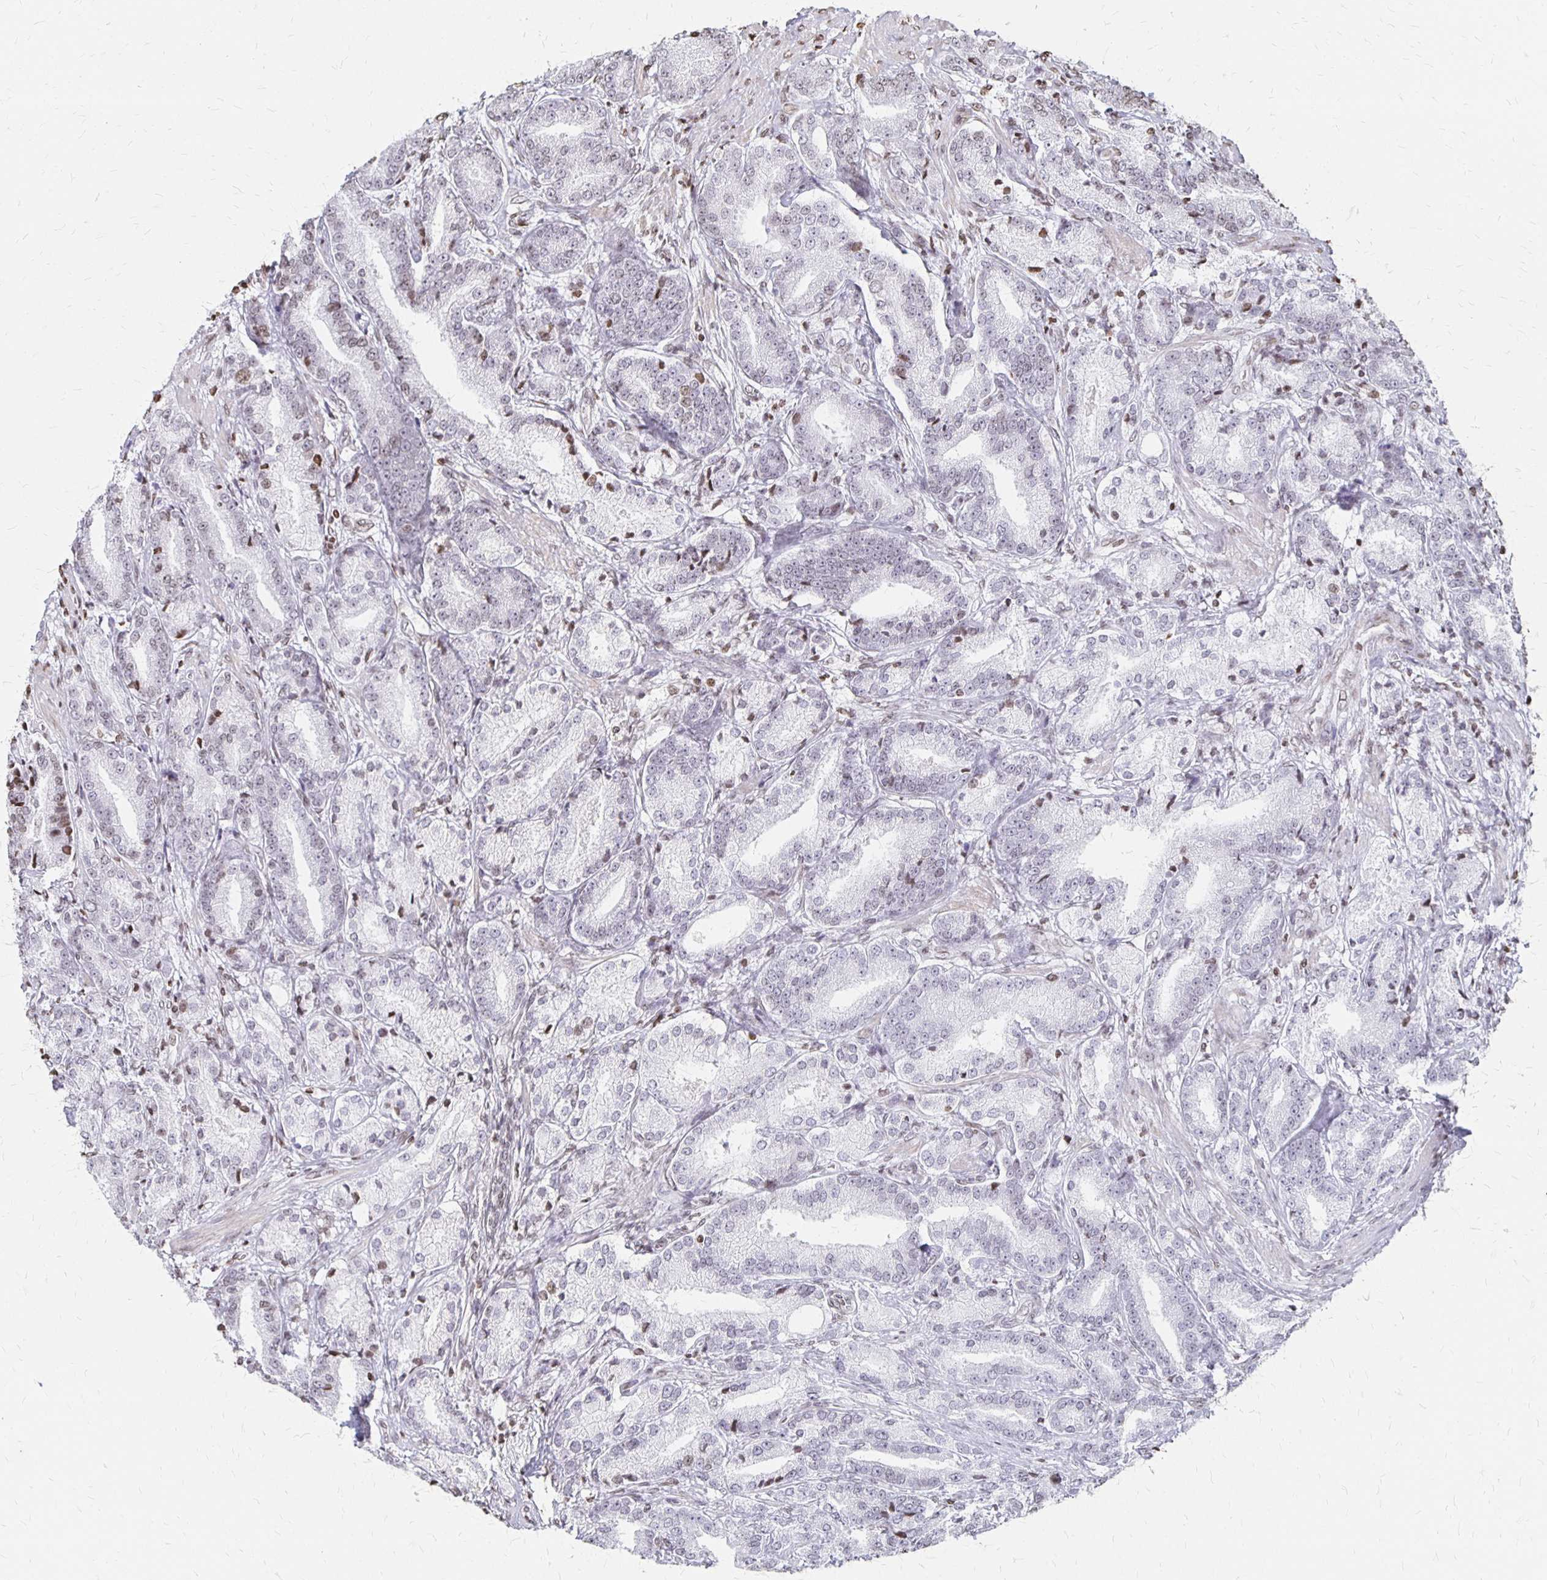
{"staining": {"intensity": "negative", "quantity": "none", "location": "none"}, "tissue": "prostate cancer", "cell_type": "Tumor cells", "image_type": "cancer", "snomed": [{"axis": "morphology", "description": "Adenocarcinoma, High grade"}, {"axis": "topography", "description": "Prostate and seminal vesicle, NOS"}], "caption": "Prostate cancer (adenocarcinoma (high-grade)) stained for a protein using immunohistochemistry (IHC) shows no staining tumor cells.", "gene": "ZNF280C", "patient": {"sex": "male", "age": 61}}